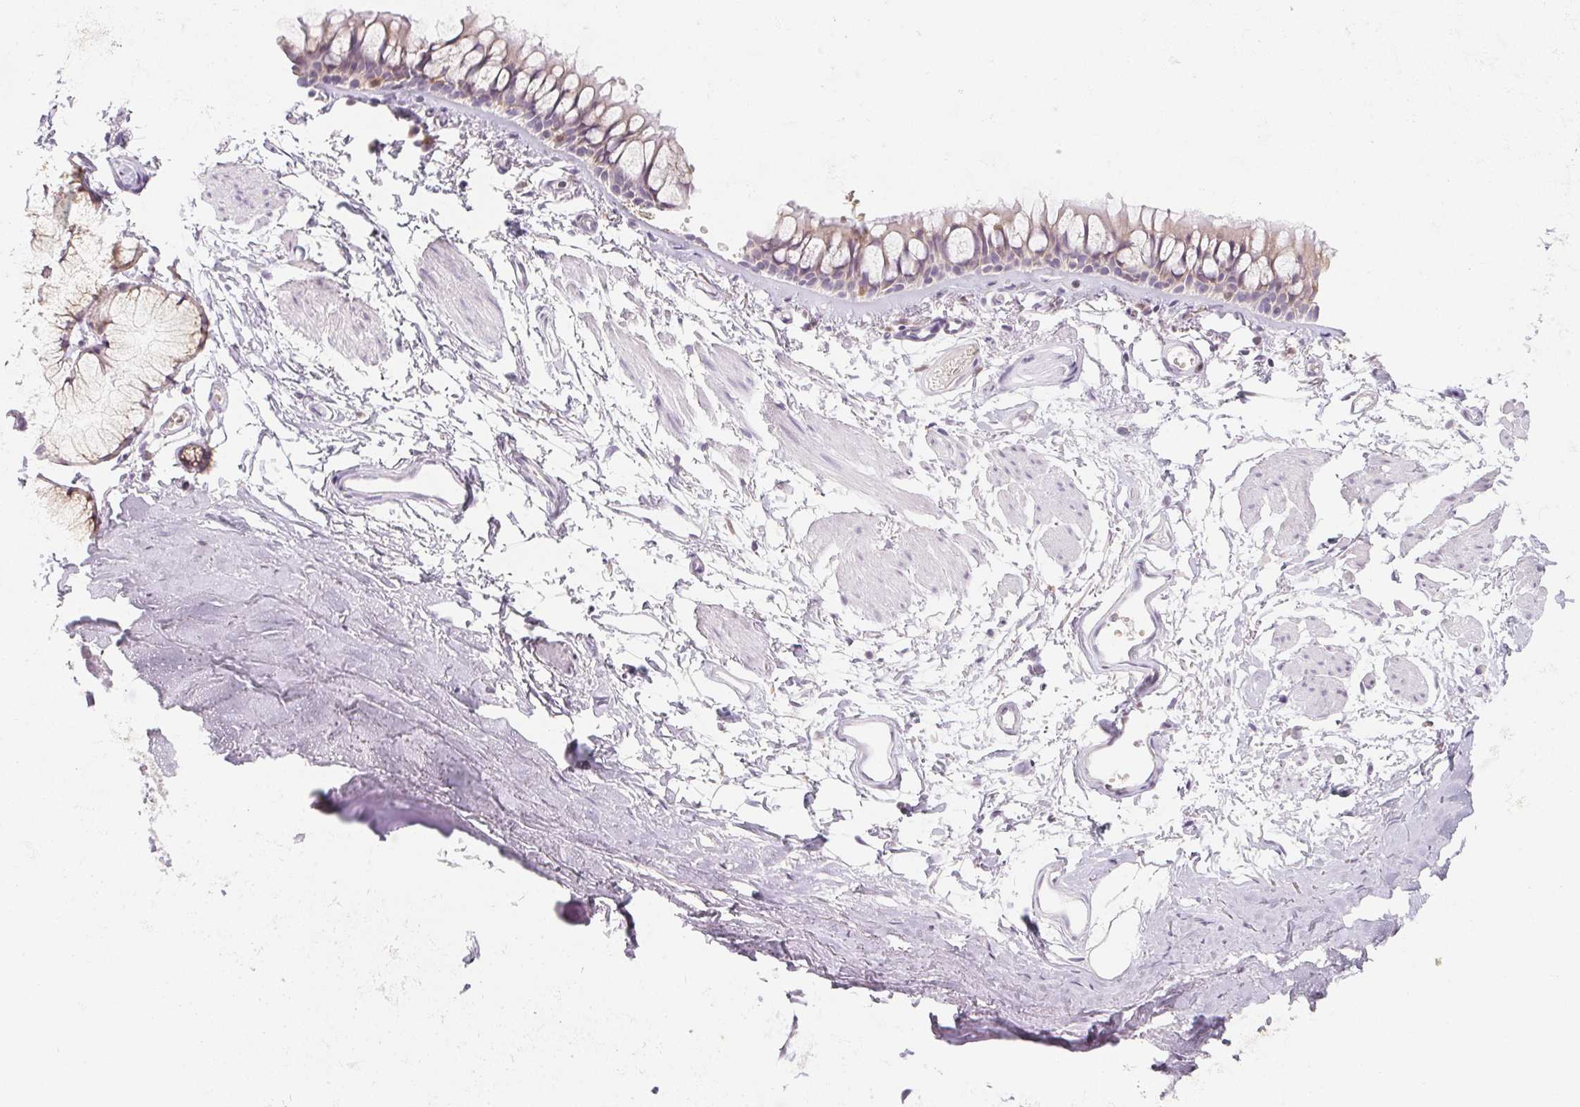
{"staining": {"intensity": "negative", "quantity": "none", "location": "none"}, "tissue": "soft tissue", "cell_type": "Chondrocytes", "image_type": "normal", "snomed": [{"axis": "morphology", "description": "Normal tissue, NOS"}, {"axis": "topography", "description": "Cartilage tissue"}, {"axis": "topography", "description": "Bronchus"}], "caption": "DAB (3,3'-diaminobenzidine) immunohistochemical staining of benign human soft tissue exhibits no significant staining in chondrocytes. (DAB immunohistochemistry, high magnification).", "gene": "SOAT1", "patient": {"sex": "female", "age": 79}}